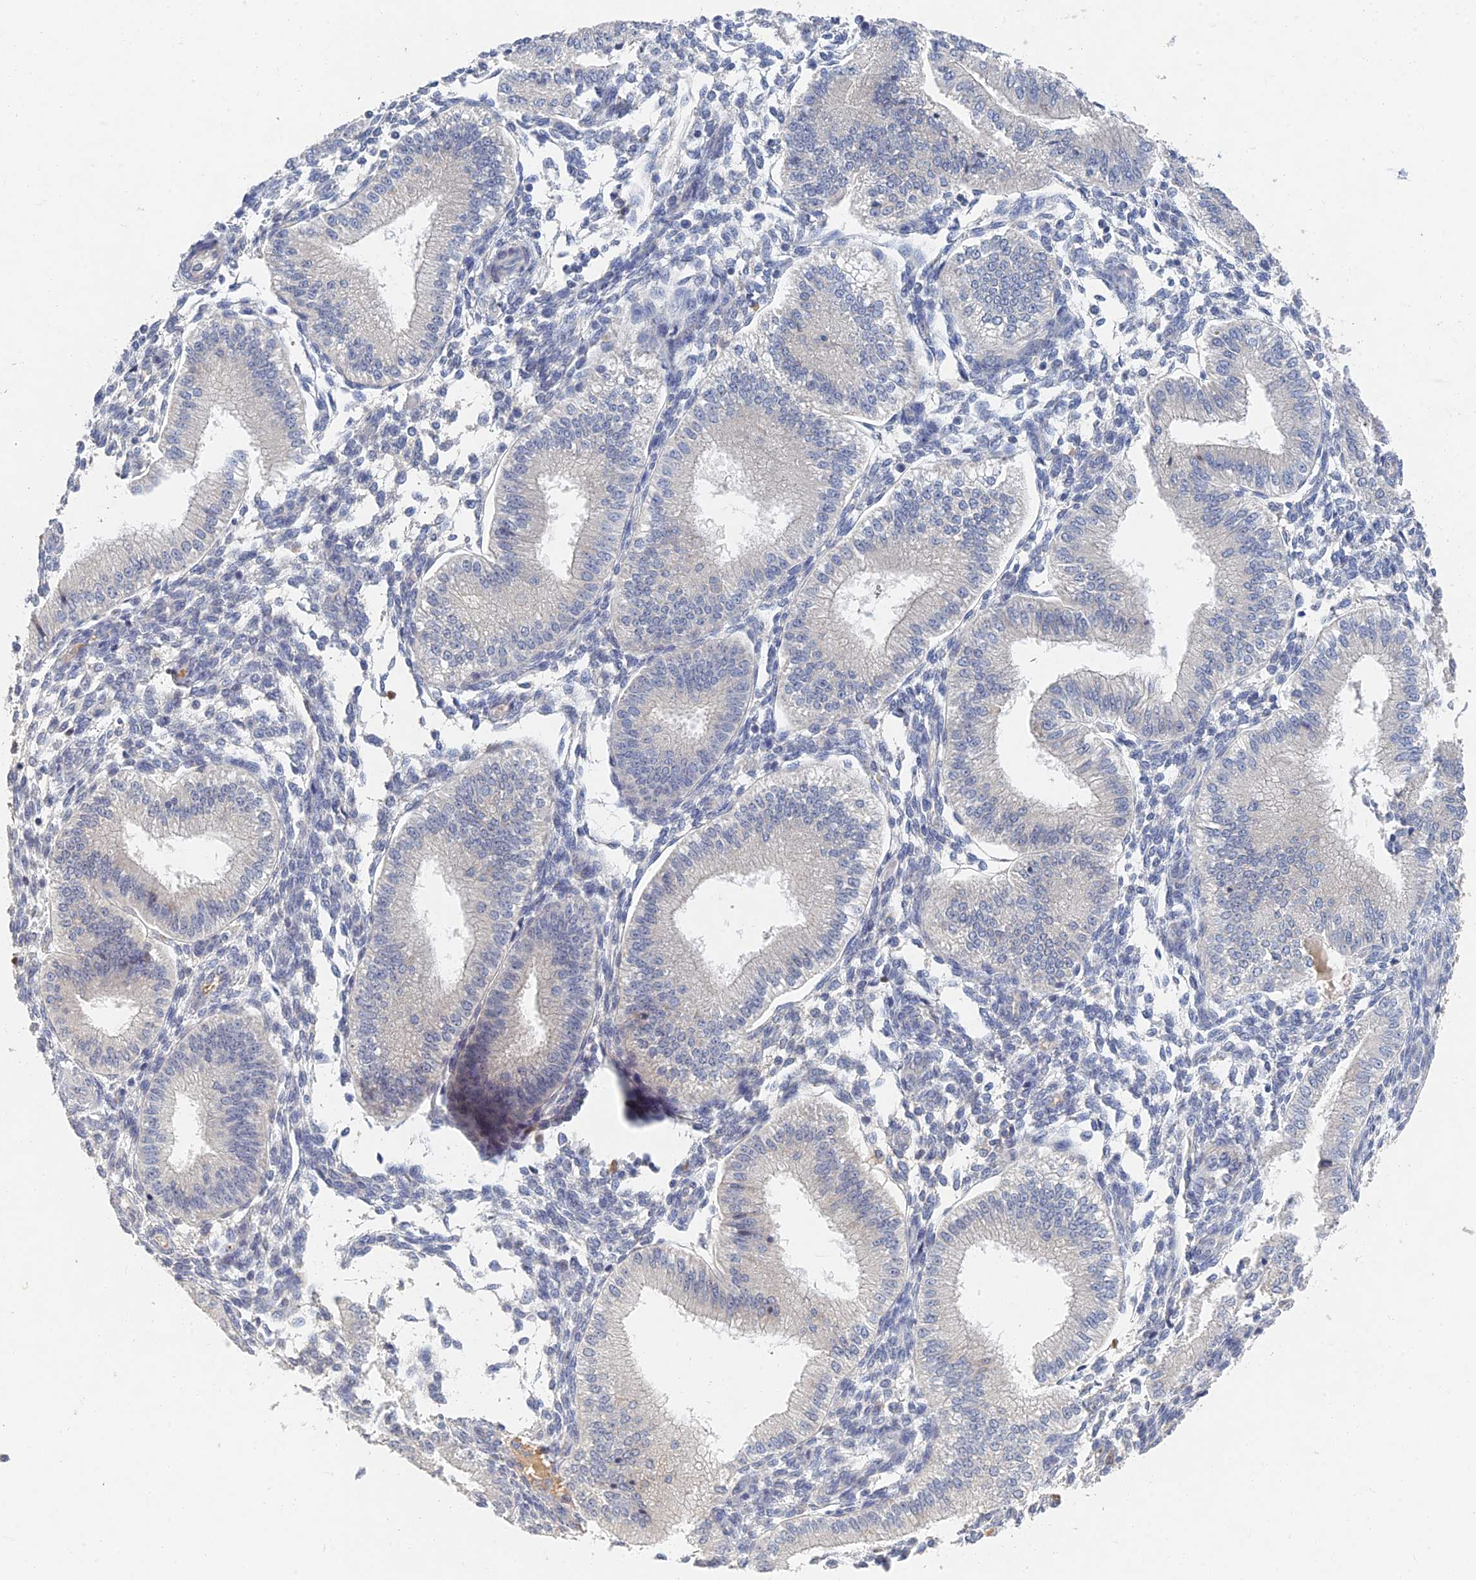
{"staining": {"intensity": "negative", "quantity": "none", "location": "none"}, "tissue": "endometrium", "cell_type": "Cells in endometrial stroma", "image_type": "normal", "snomed": [{"axis": "morphology", "description": "Normal tissue, NOS"}, {"axis": "topography", "description": "Endometrium"}], "caption": "Immunohistochemistry (IHC) of normal human endometrium shows no positivity in cells in endometrial stroma.", "gene": "GNA15", "patient": {"sex": "female", "age": 39}}